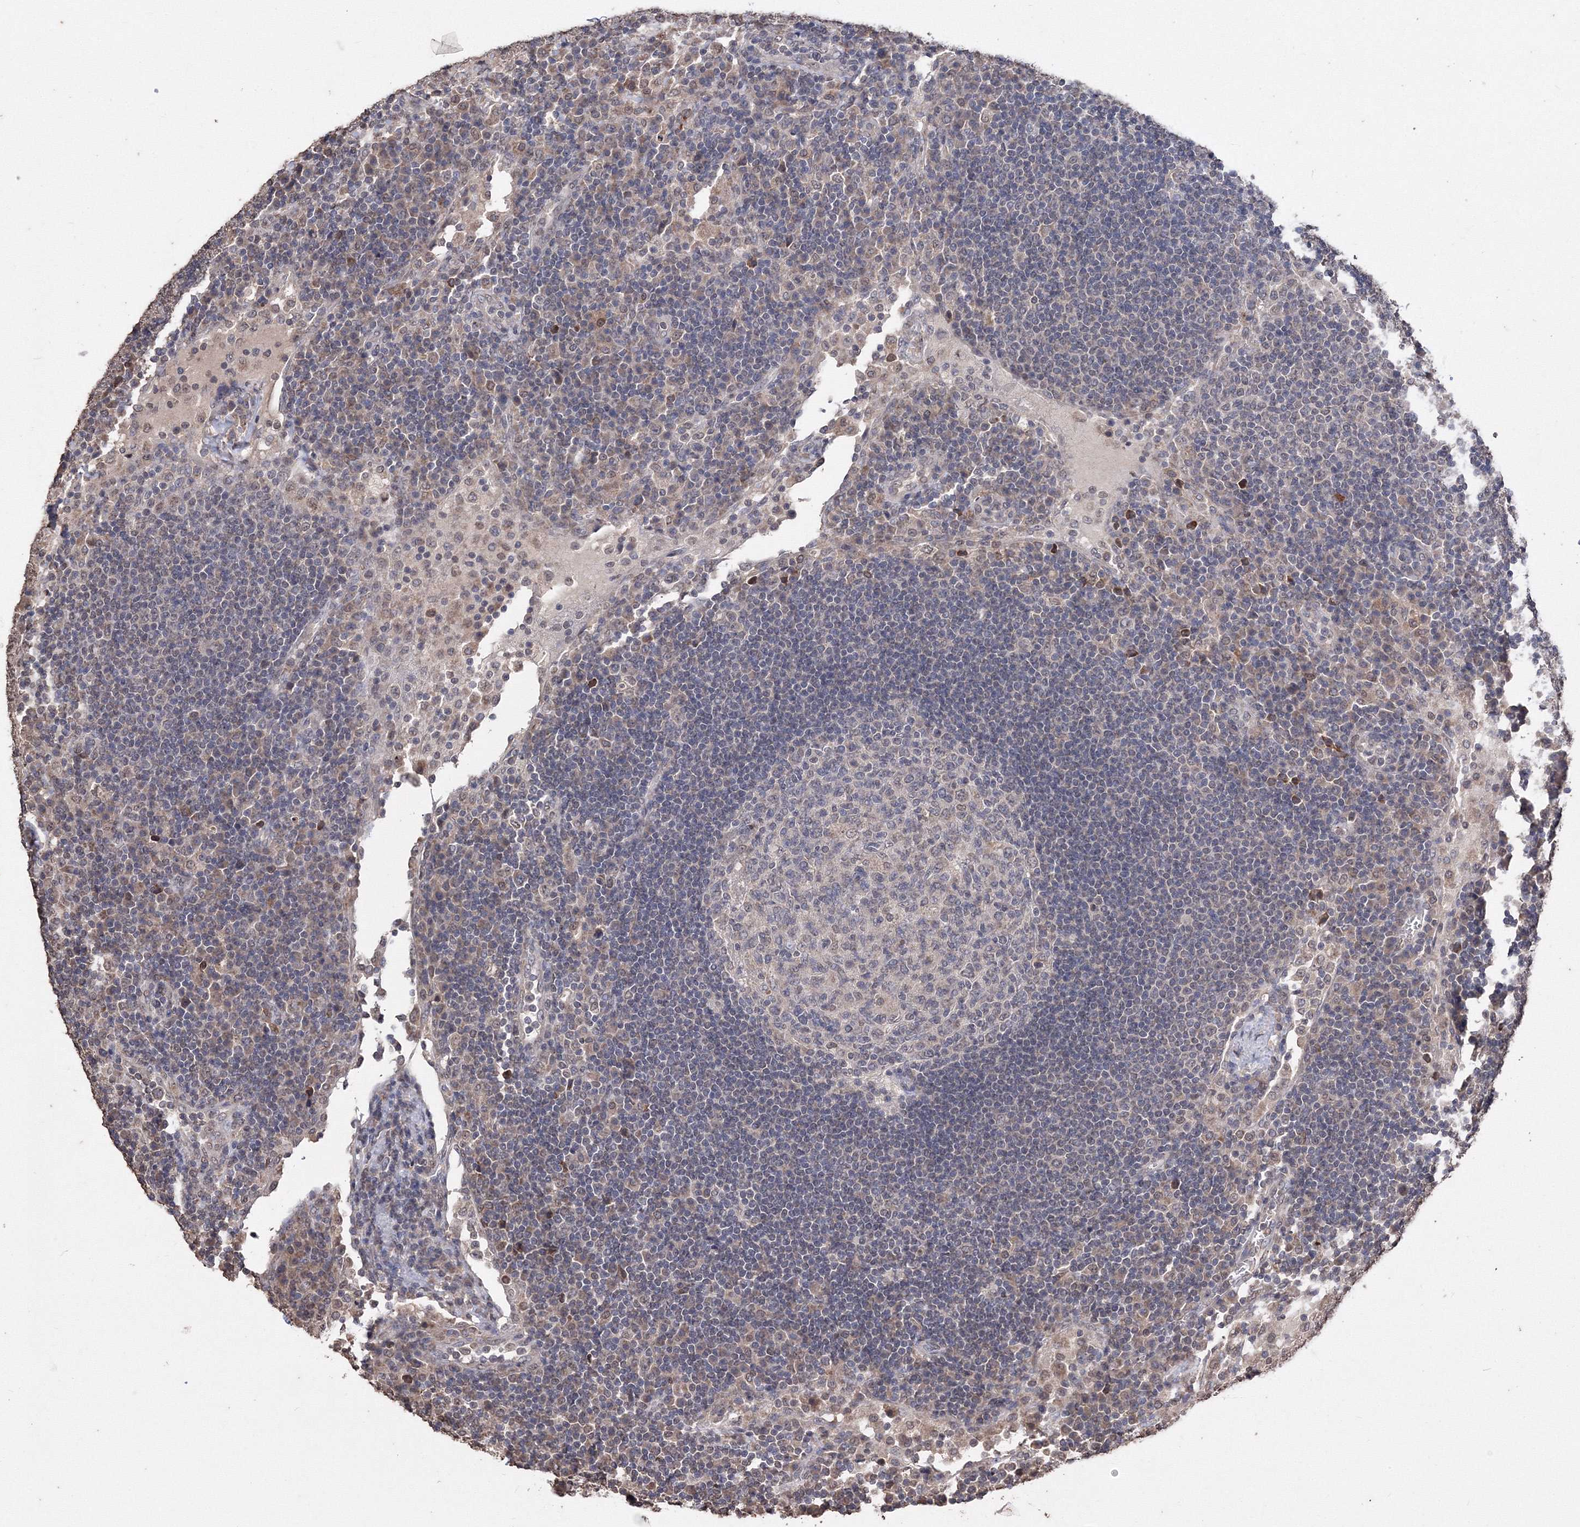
{"staining": {"intensity": "weak", "quantity": "<25%", "location": "nuclear"}, "tissue": "lymph node", "cell_type": "Germinal center cells", "image_type": "normal", "snomed": [{"axis": "morphology", "description": "Normal tissue, NOS"}, {"axis": "topography", "description": "Lymph node"}], "caption": "High power microscopy image of an immunohistochemistry photomicrograph of benign lymph node, revealing no significant expression in germinal center cells.", "gene": "GPN1", "patient": {"sex": "female", "age": 53}}